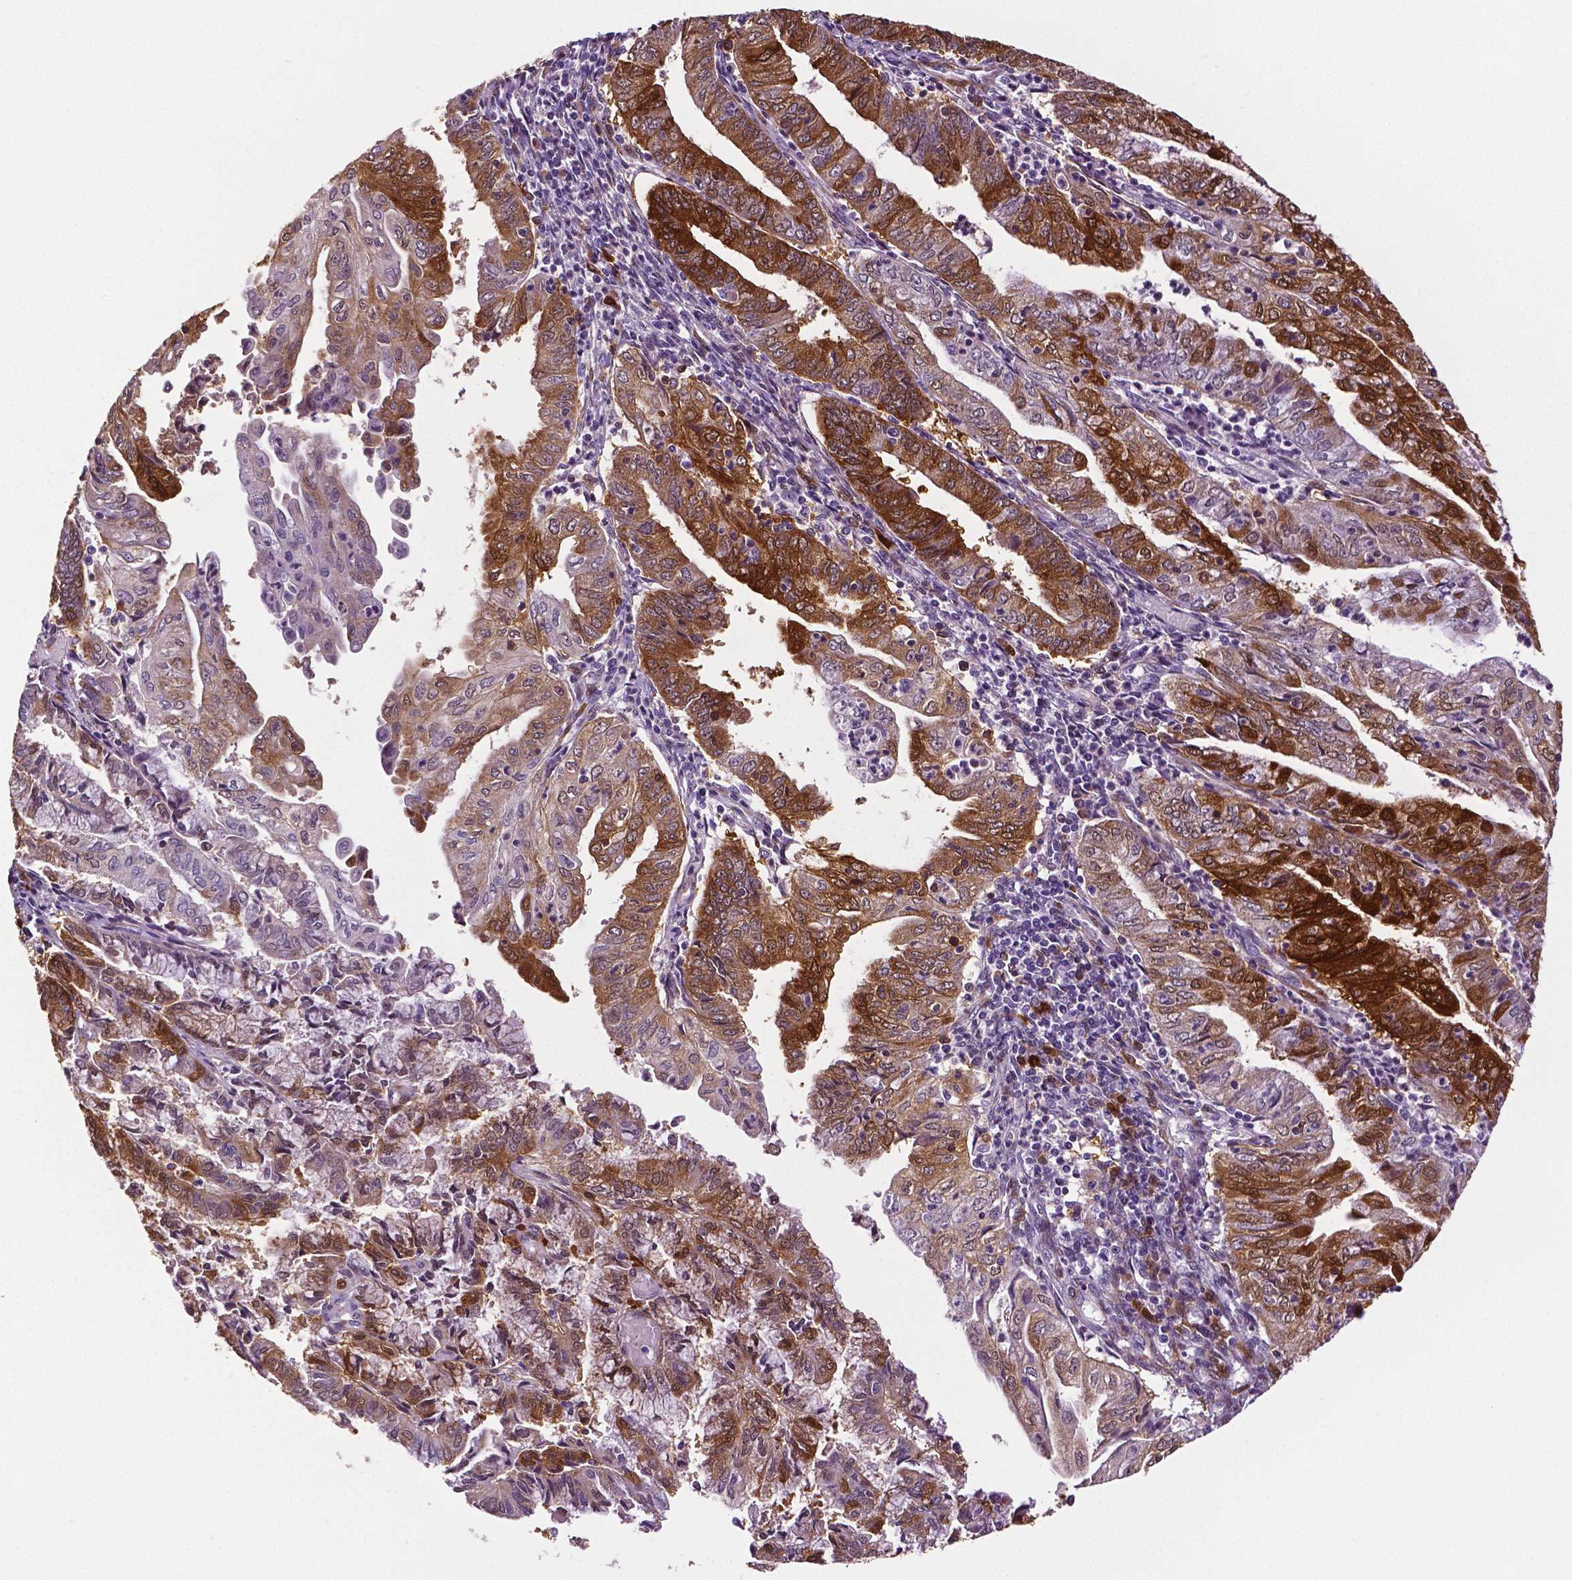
{"staining": {"intensity": "strong", "quantity": "25%-75%", "location": "cytoplasmic/membranous"}, "tissue": "endometrial cancer", "cell_type": "Tumor cells", "image_type": "cancer", "snomed": [{"axis": "morphology", "description": "Adenocarcinoma, NOS"}, {"axis": "topography", "description": "Endometrium"}], "caption": "About 25%-75% of tumor cells in endometrial cancer exhibit strong cytoplasmic/membranous protein positivity as visualized by brown immunohistochemical staining.", "gene": "PHGDH", "patient": {"sex": "female", "age": 55}}